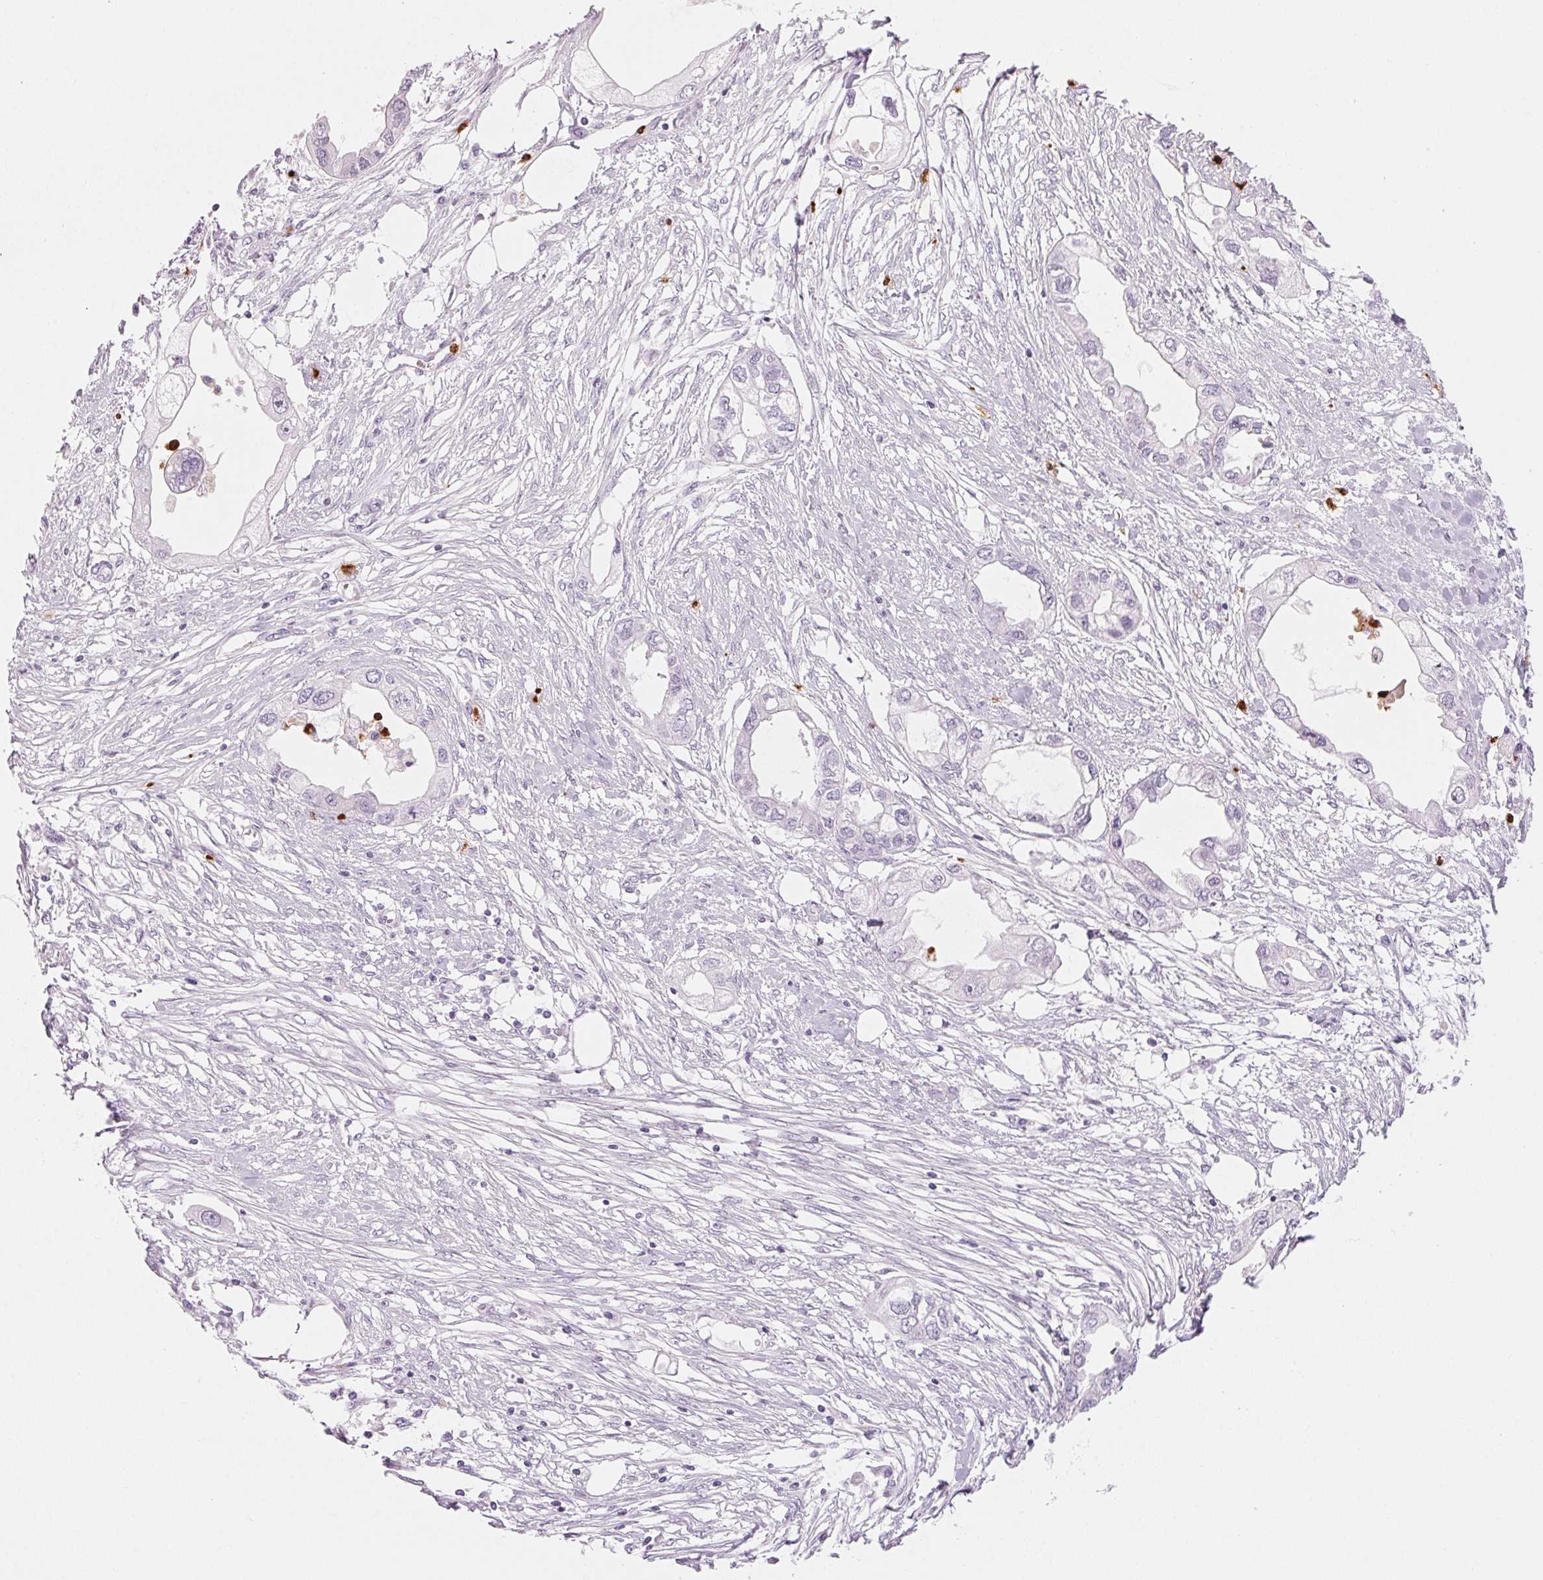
{"staining": {"intensity": "negative", "quantity": "none", "location": "none"}, "tissue": "endometrial cancer", "cell_type": "Tumor cells", "image_type": "cancer", "snomed": [{"axis": "morphology", "description": "Adenocarcinoma, NOS"}, {"axis": "morphology", "description": "Adenocarcinoma, metastatic, NOS"}, {"axis": "topography", "description": "Adipose tissue"}, {"axis": "topography", "description": "Endometrium"}], "caption": "A photomicrograph of human endometrial cancer is negative for staining in tumor cells.", "gene": "KLK7", "patient": {"sex": "female", "age": 67}}